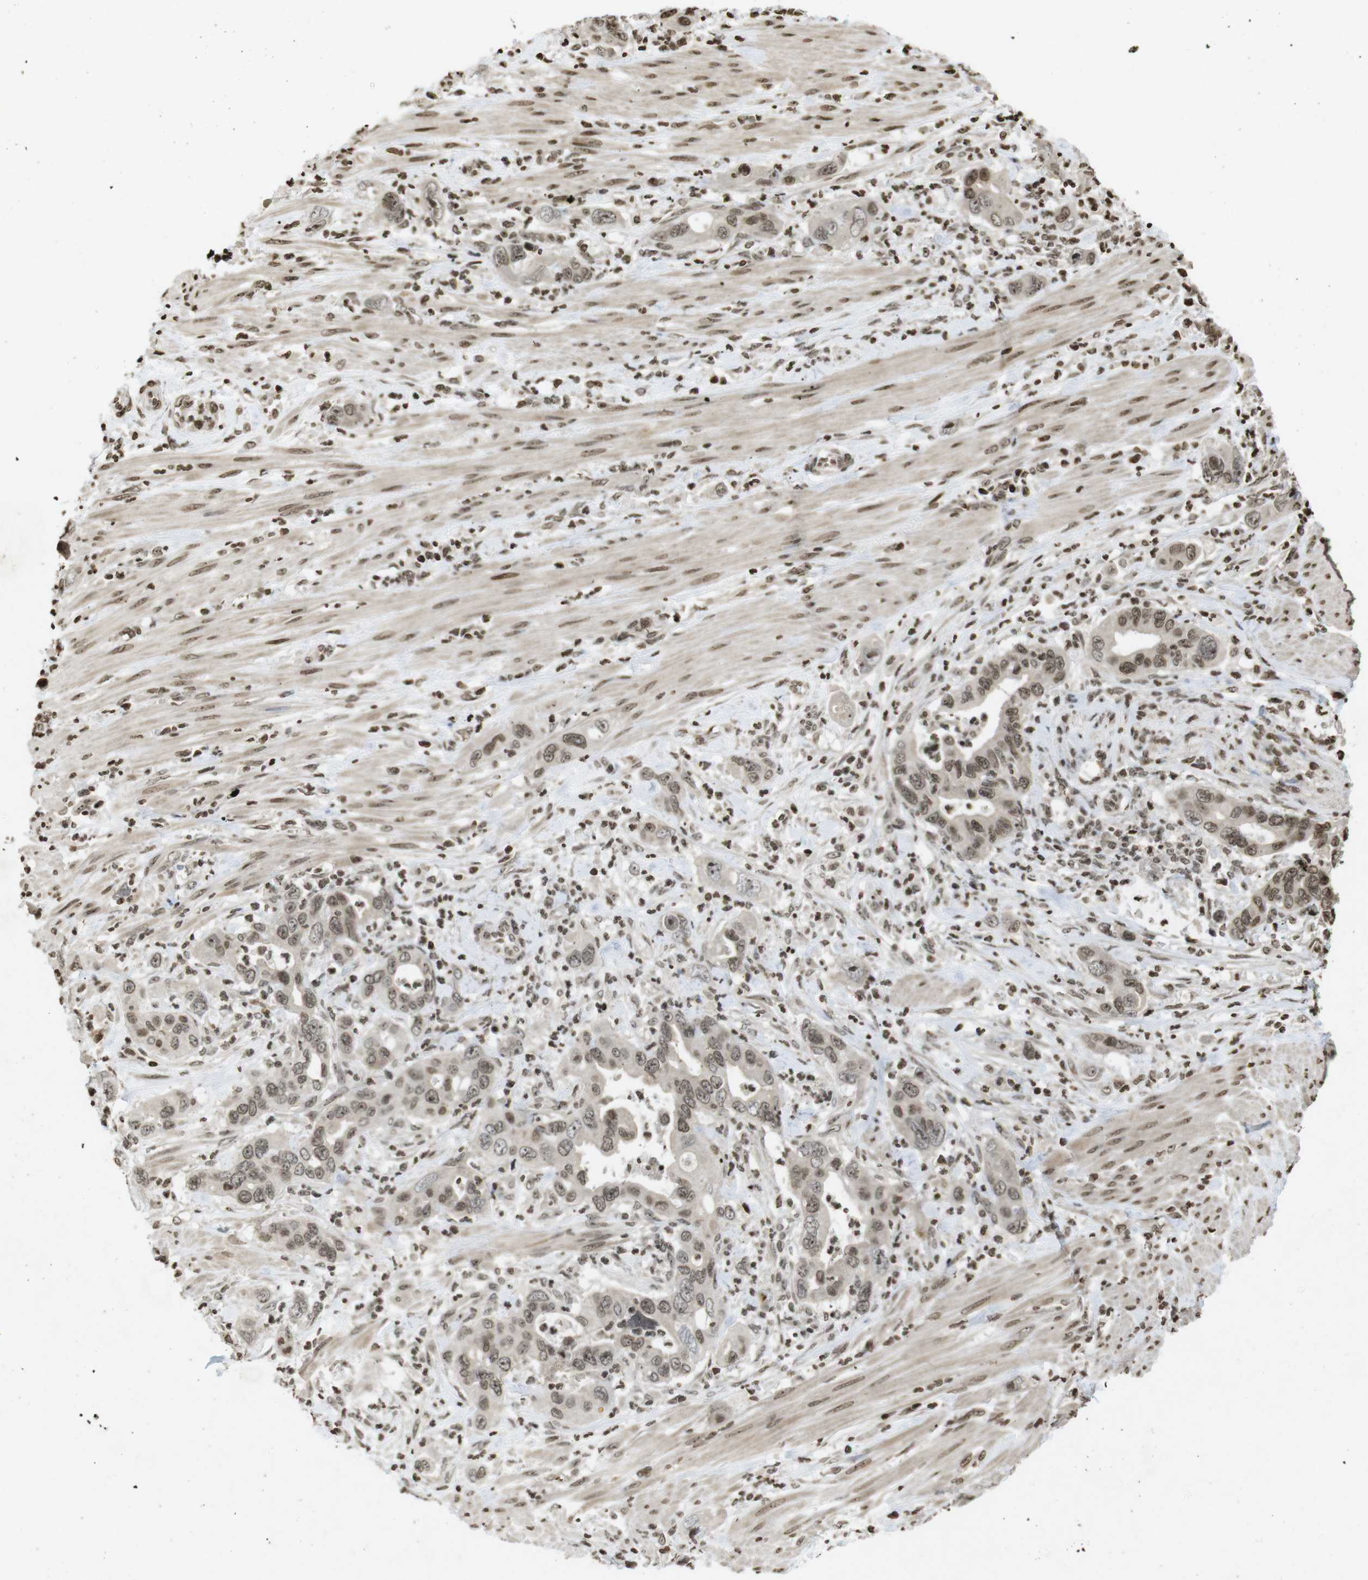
{"staining": {"intensity": "moderate", "quantity": ">75%", "location": "cytoplasmic/membranous,nuclear"}, "tissue": "pancreatic cancer", "cell_type": "Tumor cells", "image_type": "cancer", "snomed": [{"axis": "morphology", "description": "Adenocarcinoma, NOS"}, {"axis": "topography", "description": "Pancreas"}], "caption": "Human pancreatic adenocarcinoma stained for a protein (brown) exhibits moderate cytoplasmic/membranous and nuclear positive expression in approximately >75% of tumor cells.", "gene": "FOXA3", "patient": {"sex": "female", "age": 71}}